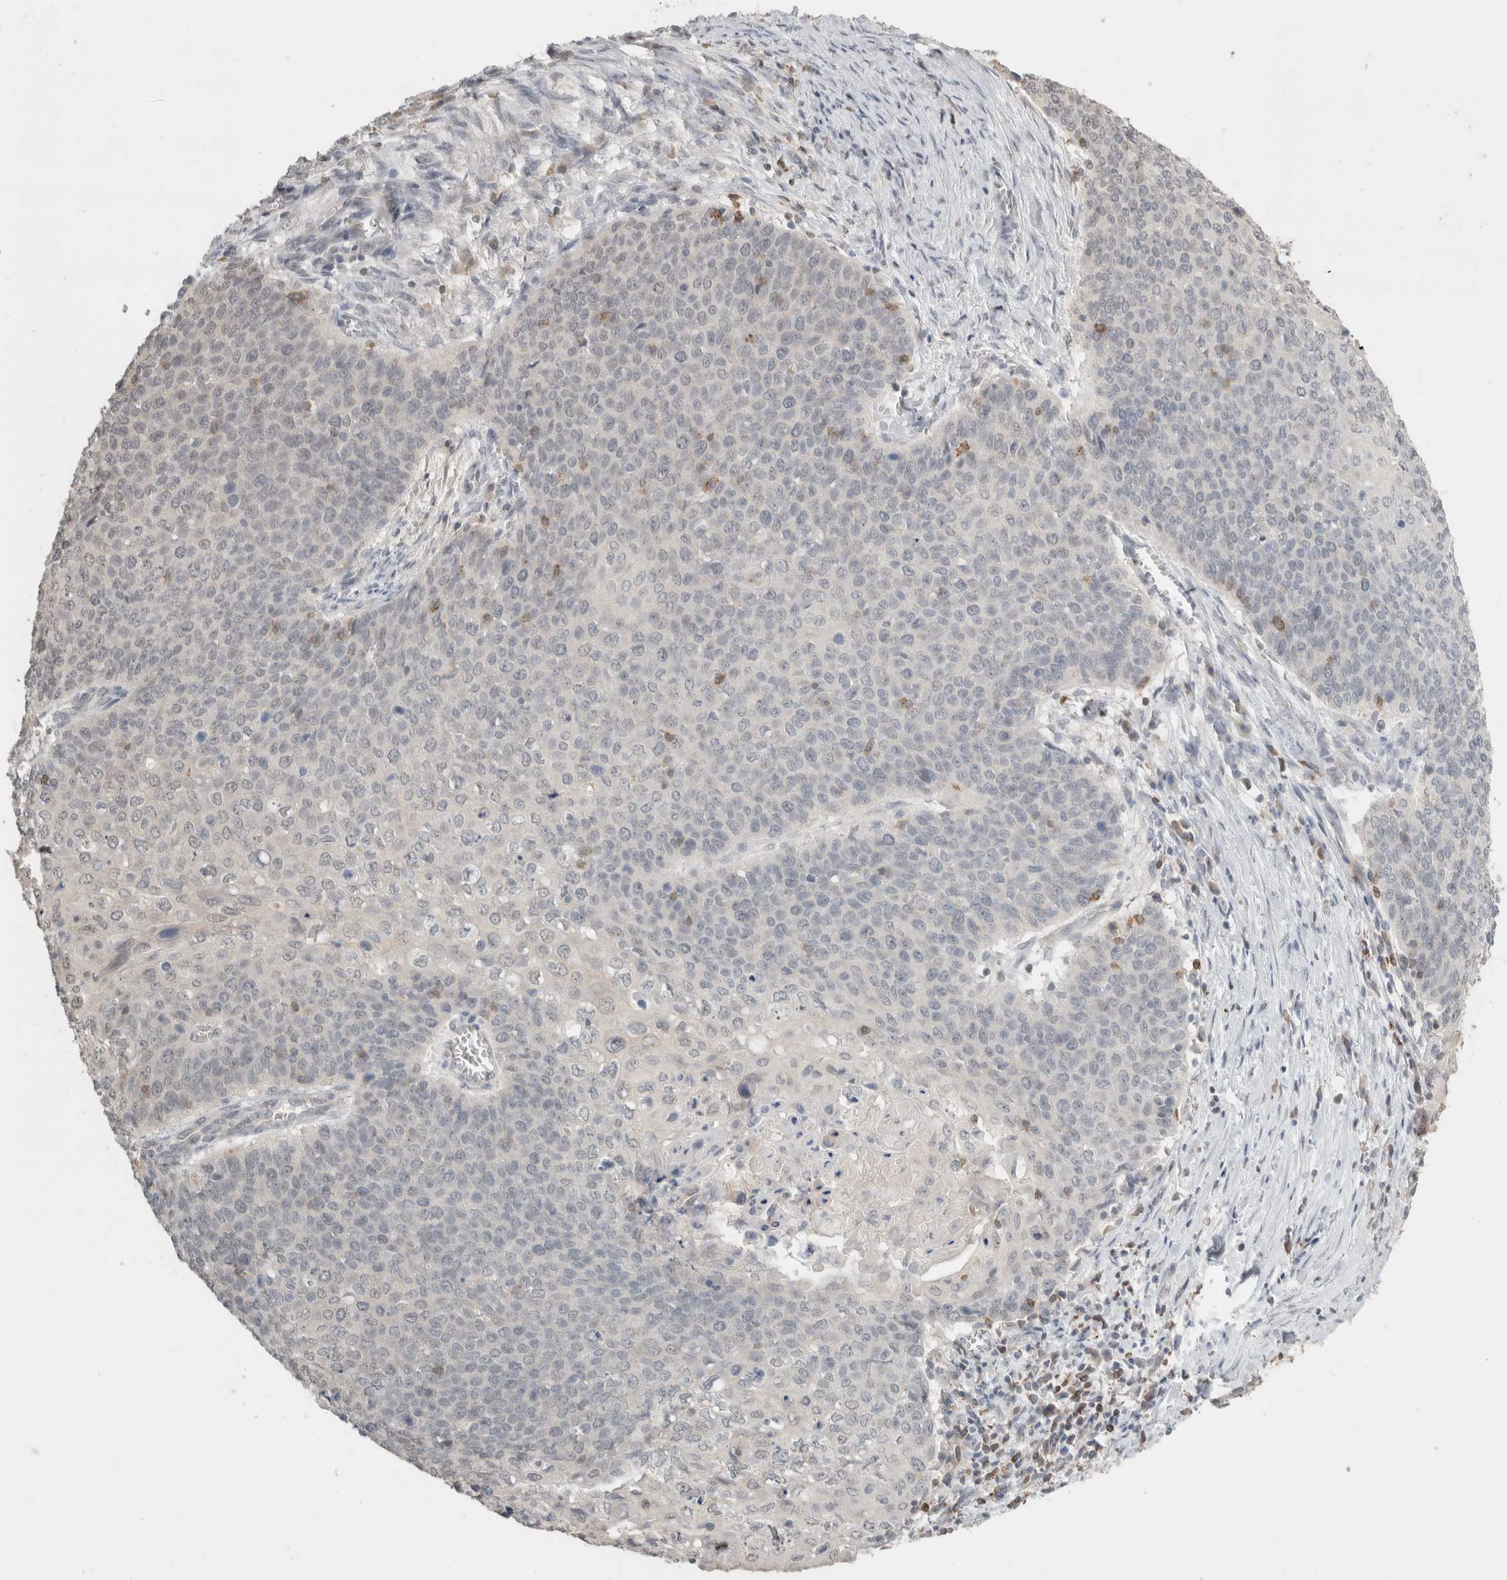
{"staining": {"intensity": "negative", "quantity": "none", "location": "none"}, "tissue": "cervical cancer", "cell_type": "Tumor cells", "image_type": "cancer", "snomed": [{"axis": "morphology", "description": "Squamous cell carcinoma, NOS"}, {"axis": "topography", "description": "Cervix"}], "caption": "Cervical cancer stained for a protein using IHC shows no staining tumor cells.", "gene": "TRAT1", "patient": {"sex": "female", "age": 39}}